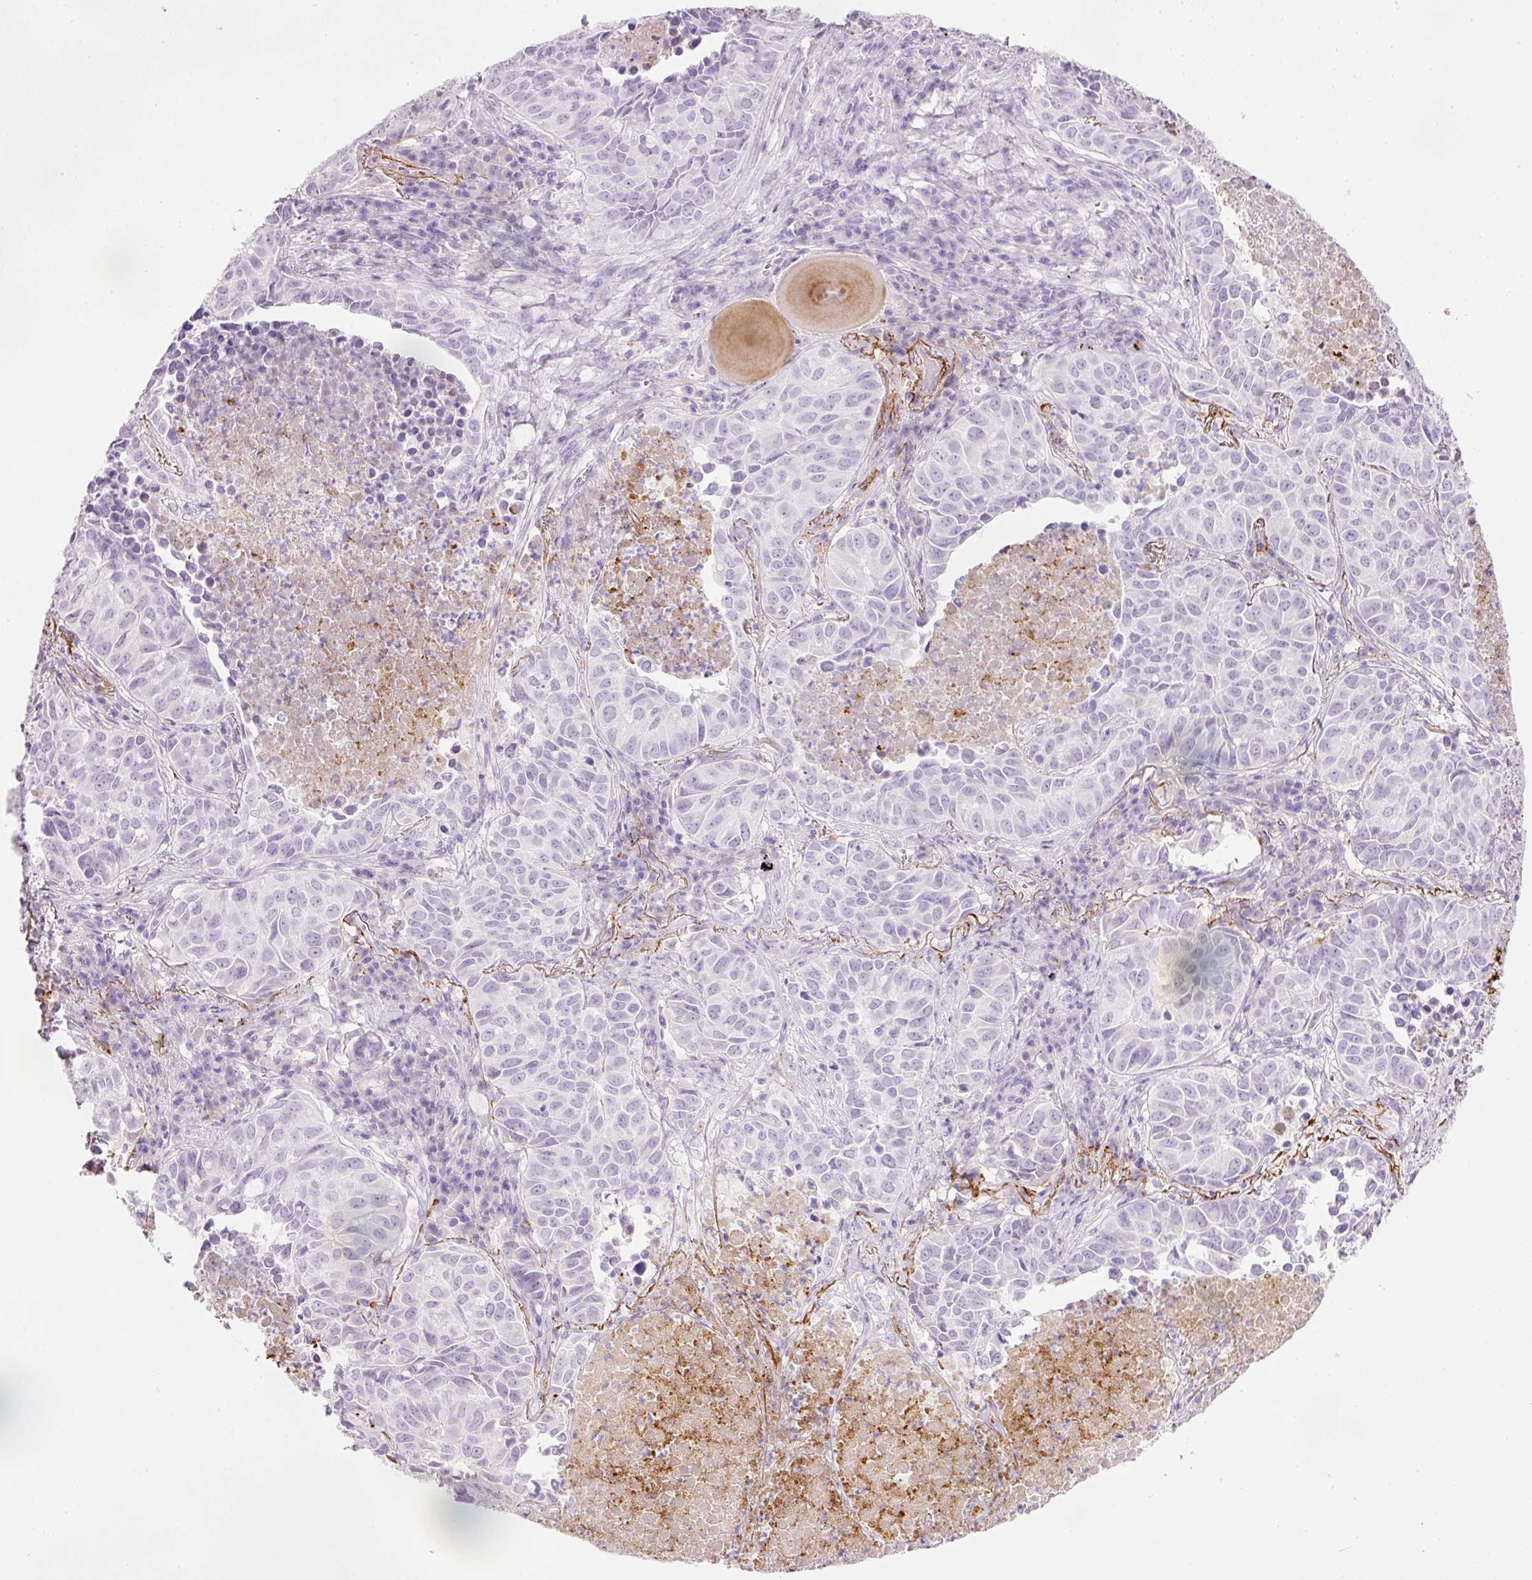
{"staining": {"intensity": "negative", "quantity": "none", "location": "none"}, "tissue": "lung cancer", "cell_type": "Tumor cells", "image_type": "cancer", "snomed": [{"axis": "morphology", "description": "Adenocarcinoma, NOS"}, {"axis": "topography", "description": "Lung"}], "caption": "The photomicrograph demonstrates no staining of tumor cells in lung cancer.", "gene": "MFAP4", "patient": {"sex": "female", "age": 50}}